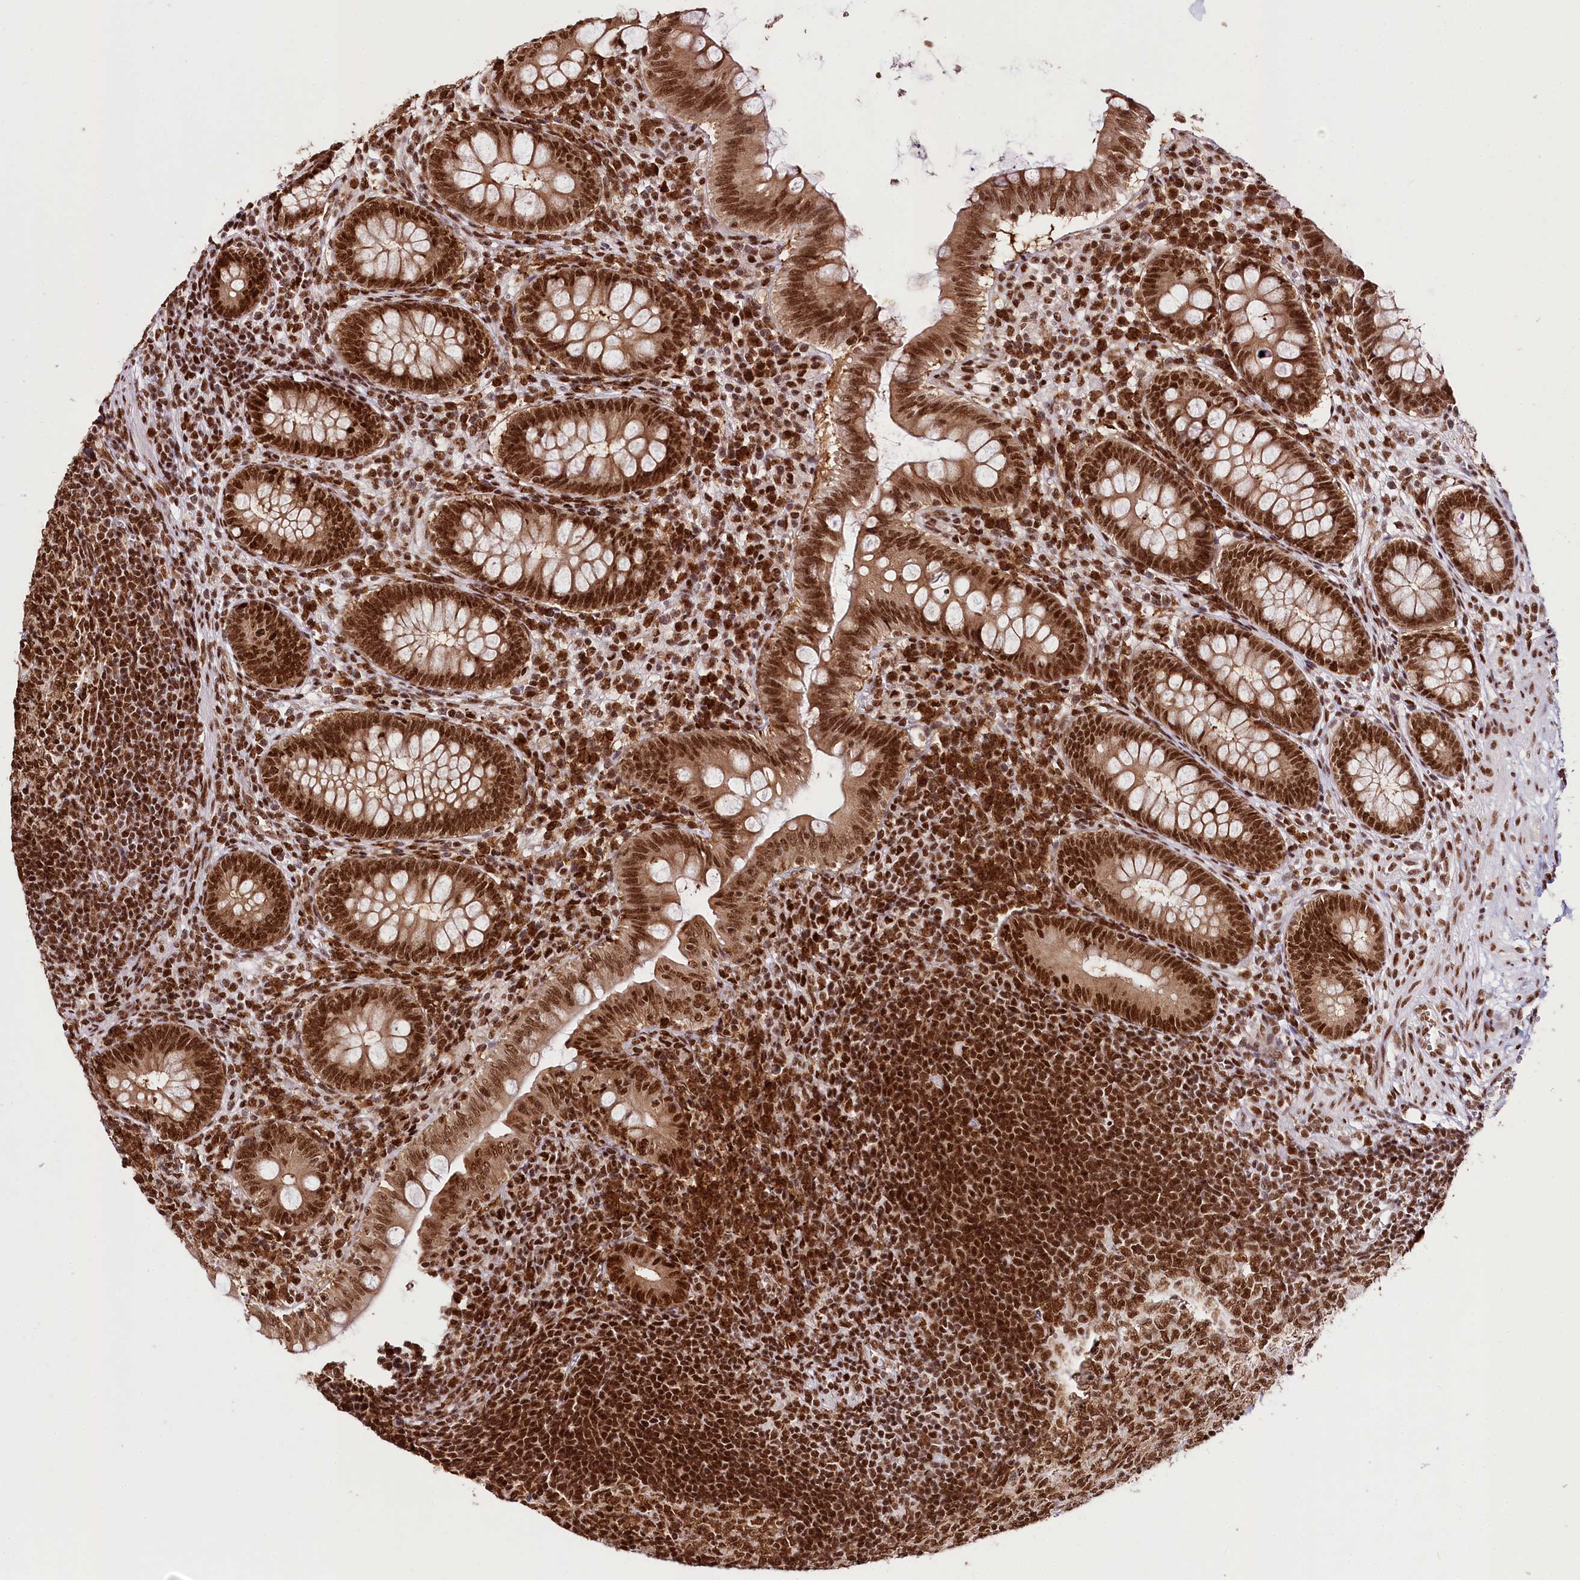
{"staining": {"intensity": "strong", "quantity": ">75%", "location": "cytoplasmic/membranous,nuclear"}, "tissue": "appendix", "cell_type": "Glandular cells", "image_type": "normal", "snomed": [{"axis": "morphology", "description": "Normal tissue, NOS"}, {"axis": "topography", "description": "Appendix"}], "caption": "Protein analysis of normal appendix displays strong cytoplasmic/membranous,nuclear positivity in approximately >75% of glandular cells.", "gene": "SMARCE1", "patient": {"sex": "male", "age": 14}}